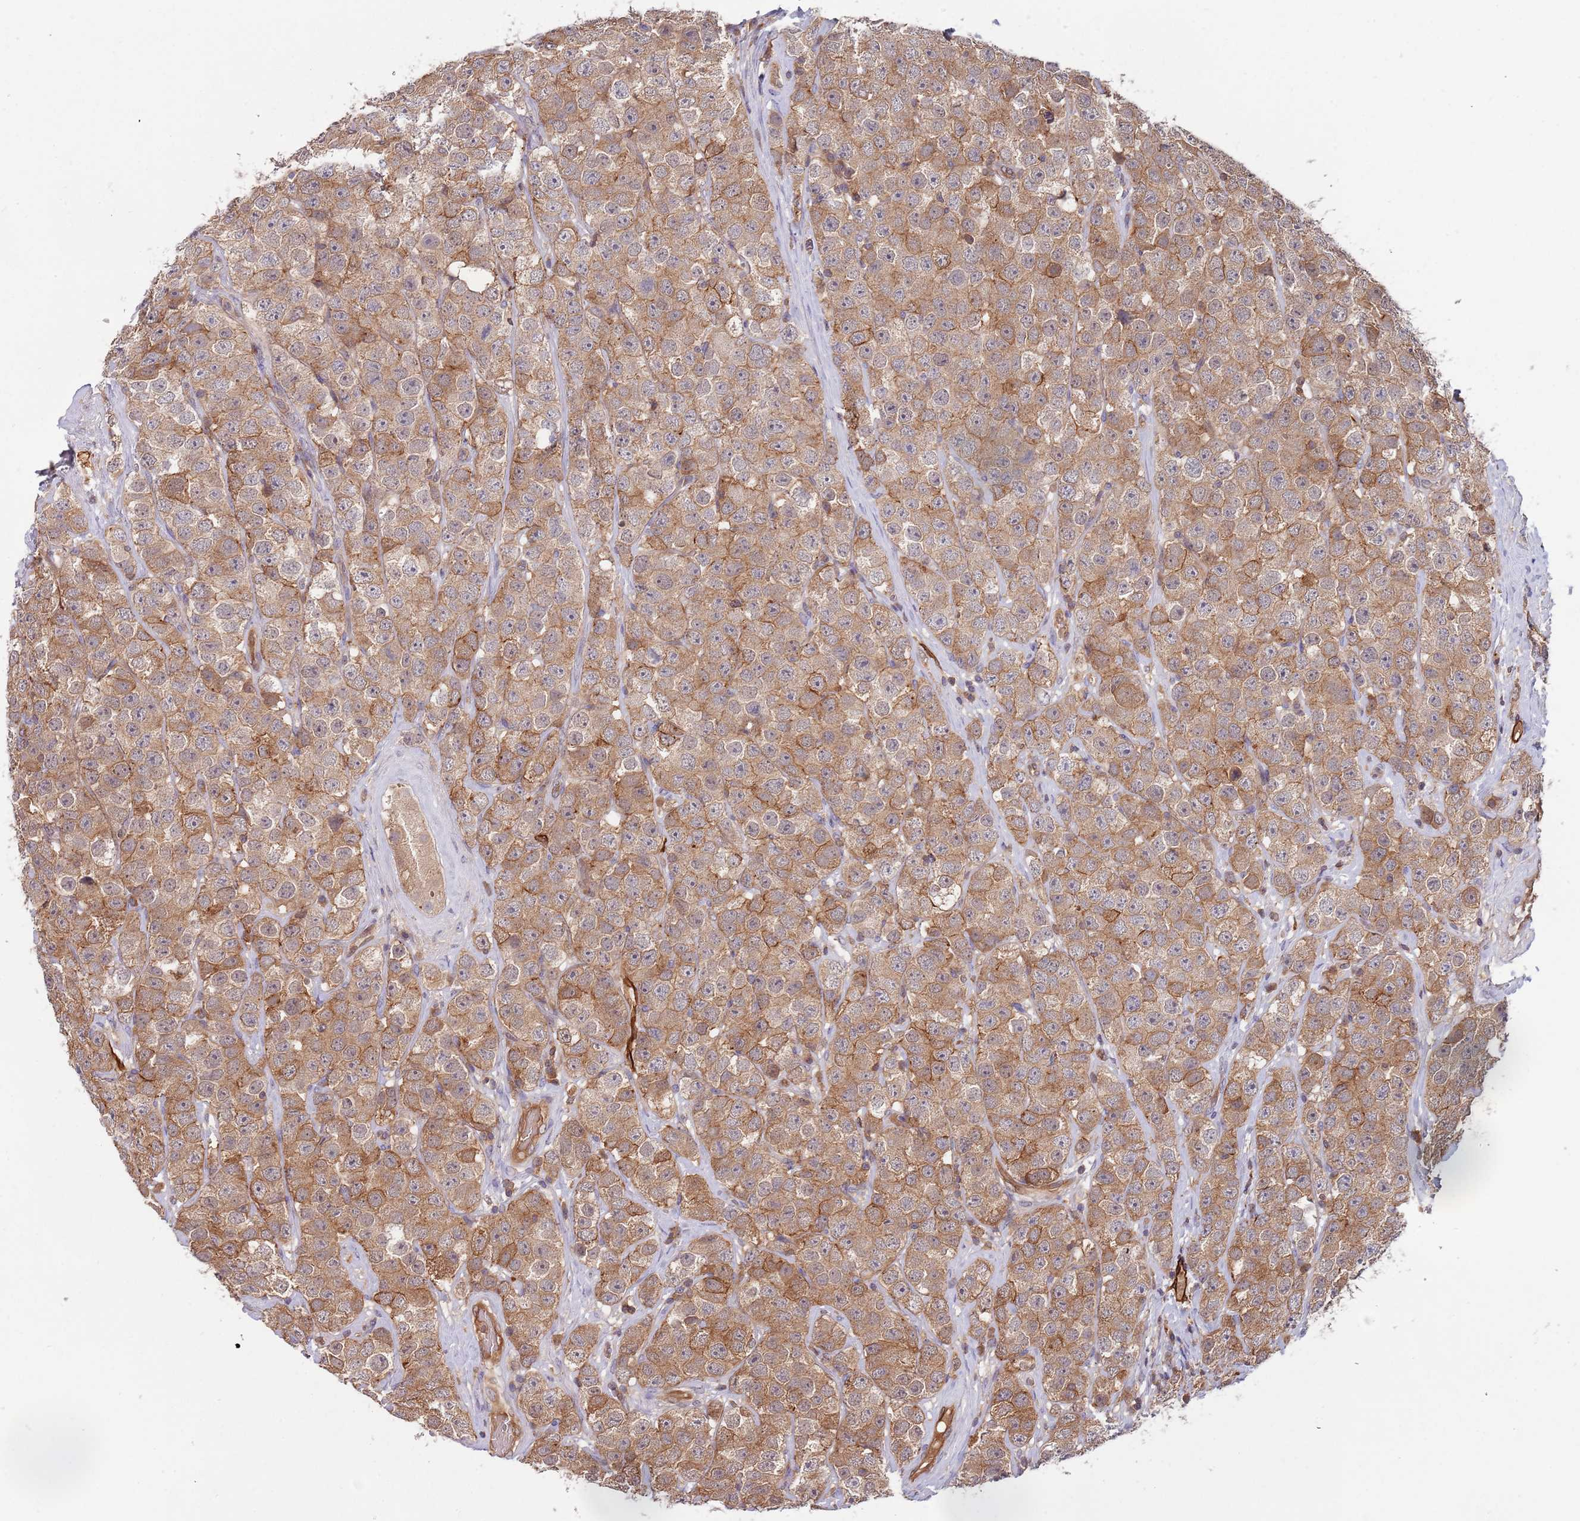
{"staining": {"intensity": "moderate", "quantity": ">75%", "location": "cytoplasmic/membranous"}, "tissue": "testis cancer", "cell_type": "Tumor cells", "image_type": "cancer", "snomed": [{"axis": "morphology", "description": "Seminoma, NOS"}, {"axis": "topography", "description": "Testis"}], "caption": "The photomicrograph shows staining of testis seminoma, revealing moderate cytoplasmic/membranous protein expression (brown color) within tumor cells.", "gene": "GSDMD", "patient": {"sex": "male", "age": 28}}